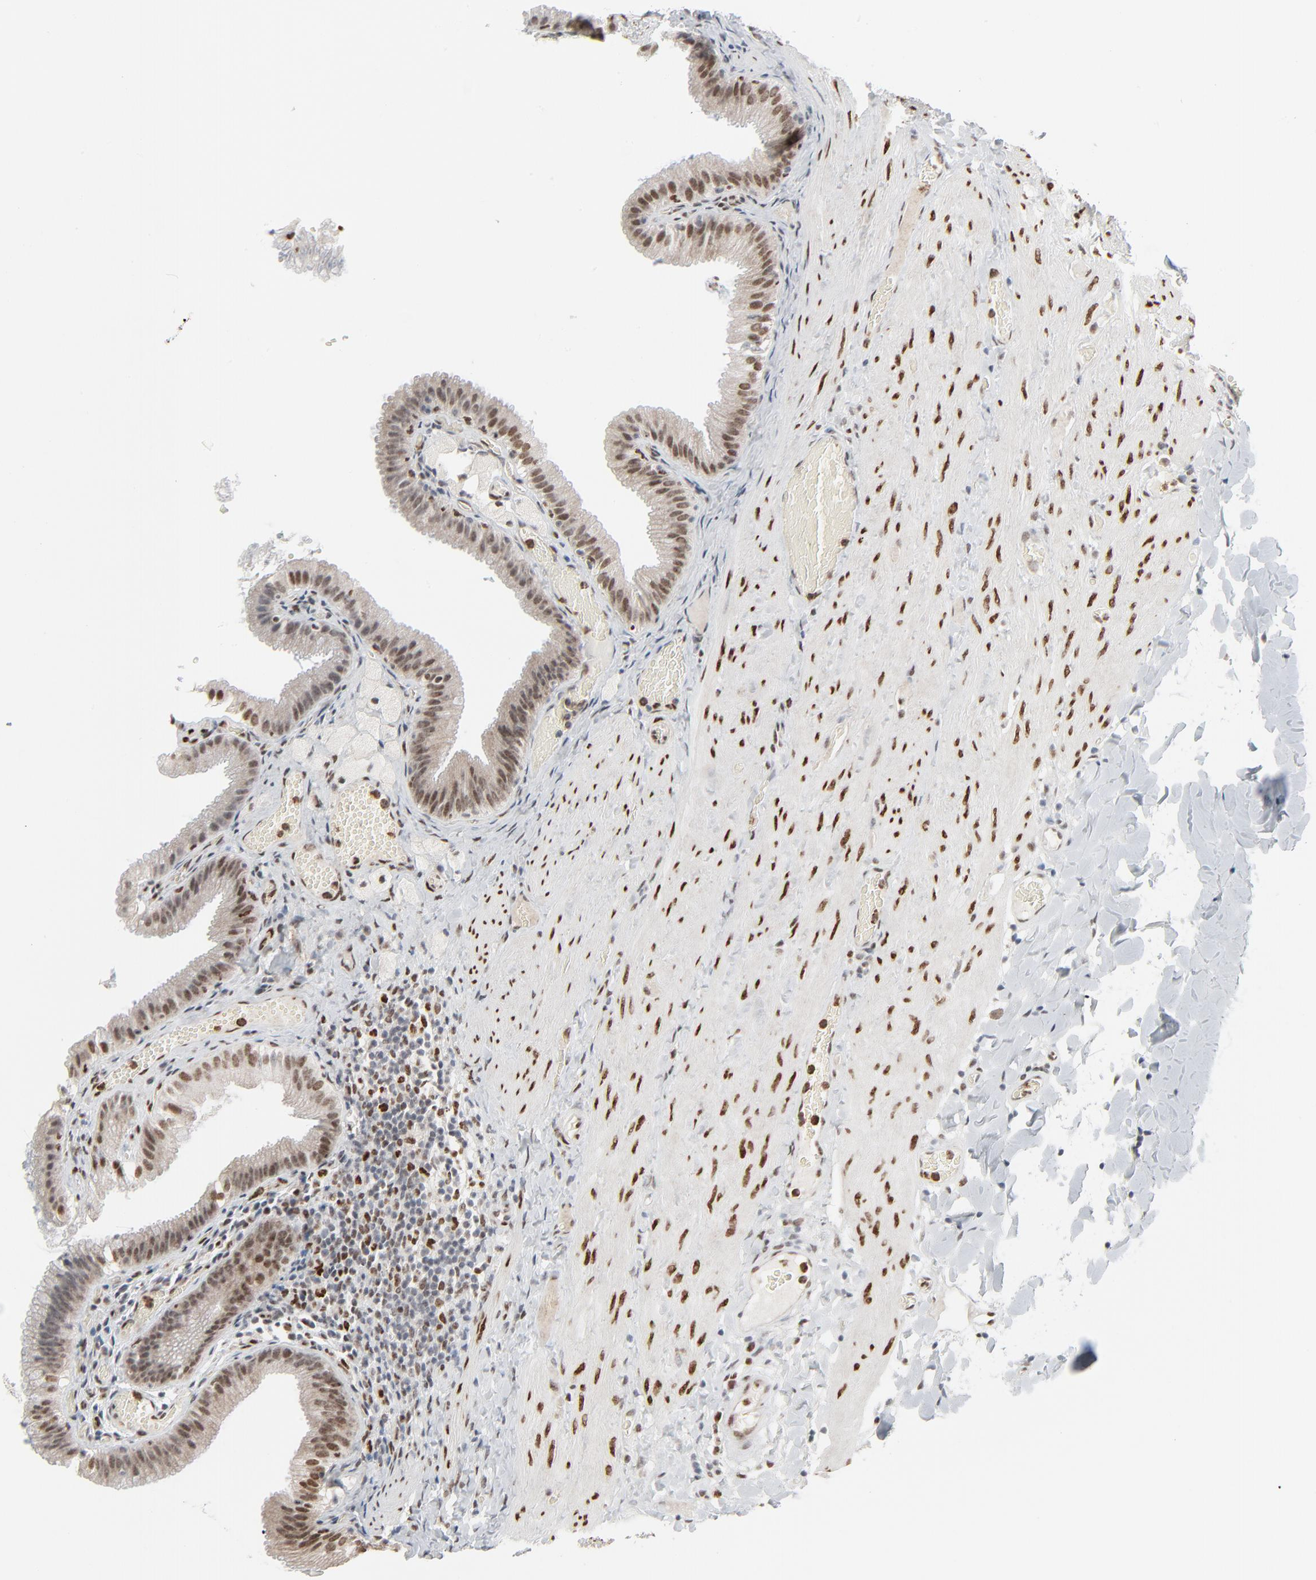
{"staining": {"intensity": "moderate", "quantity": ">75%", "location": "nuclear"}, "tissue": "gallbladder", "cell_type": "Glandular cells", "image_type": "normal", "snomed": [{"axis": "morphology", "description": "Normal tissue, NOS"}, {"axis": "topography", "description": "Gallbladder"}], "caption": "Glandular cells demonstrate moderate nuclear positivity in approximately >75% of cells in normal gallbladder. (DAB IHC with brightfield microscopy, high magnification).", "gene": "CUX1", "patient": {"sex": "female", "age": 24}}